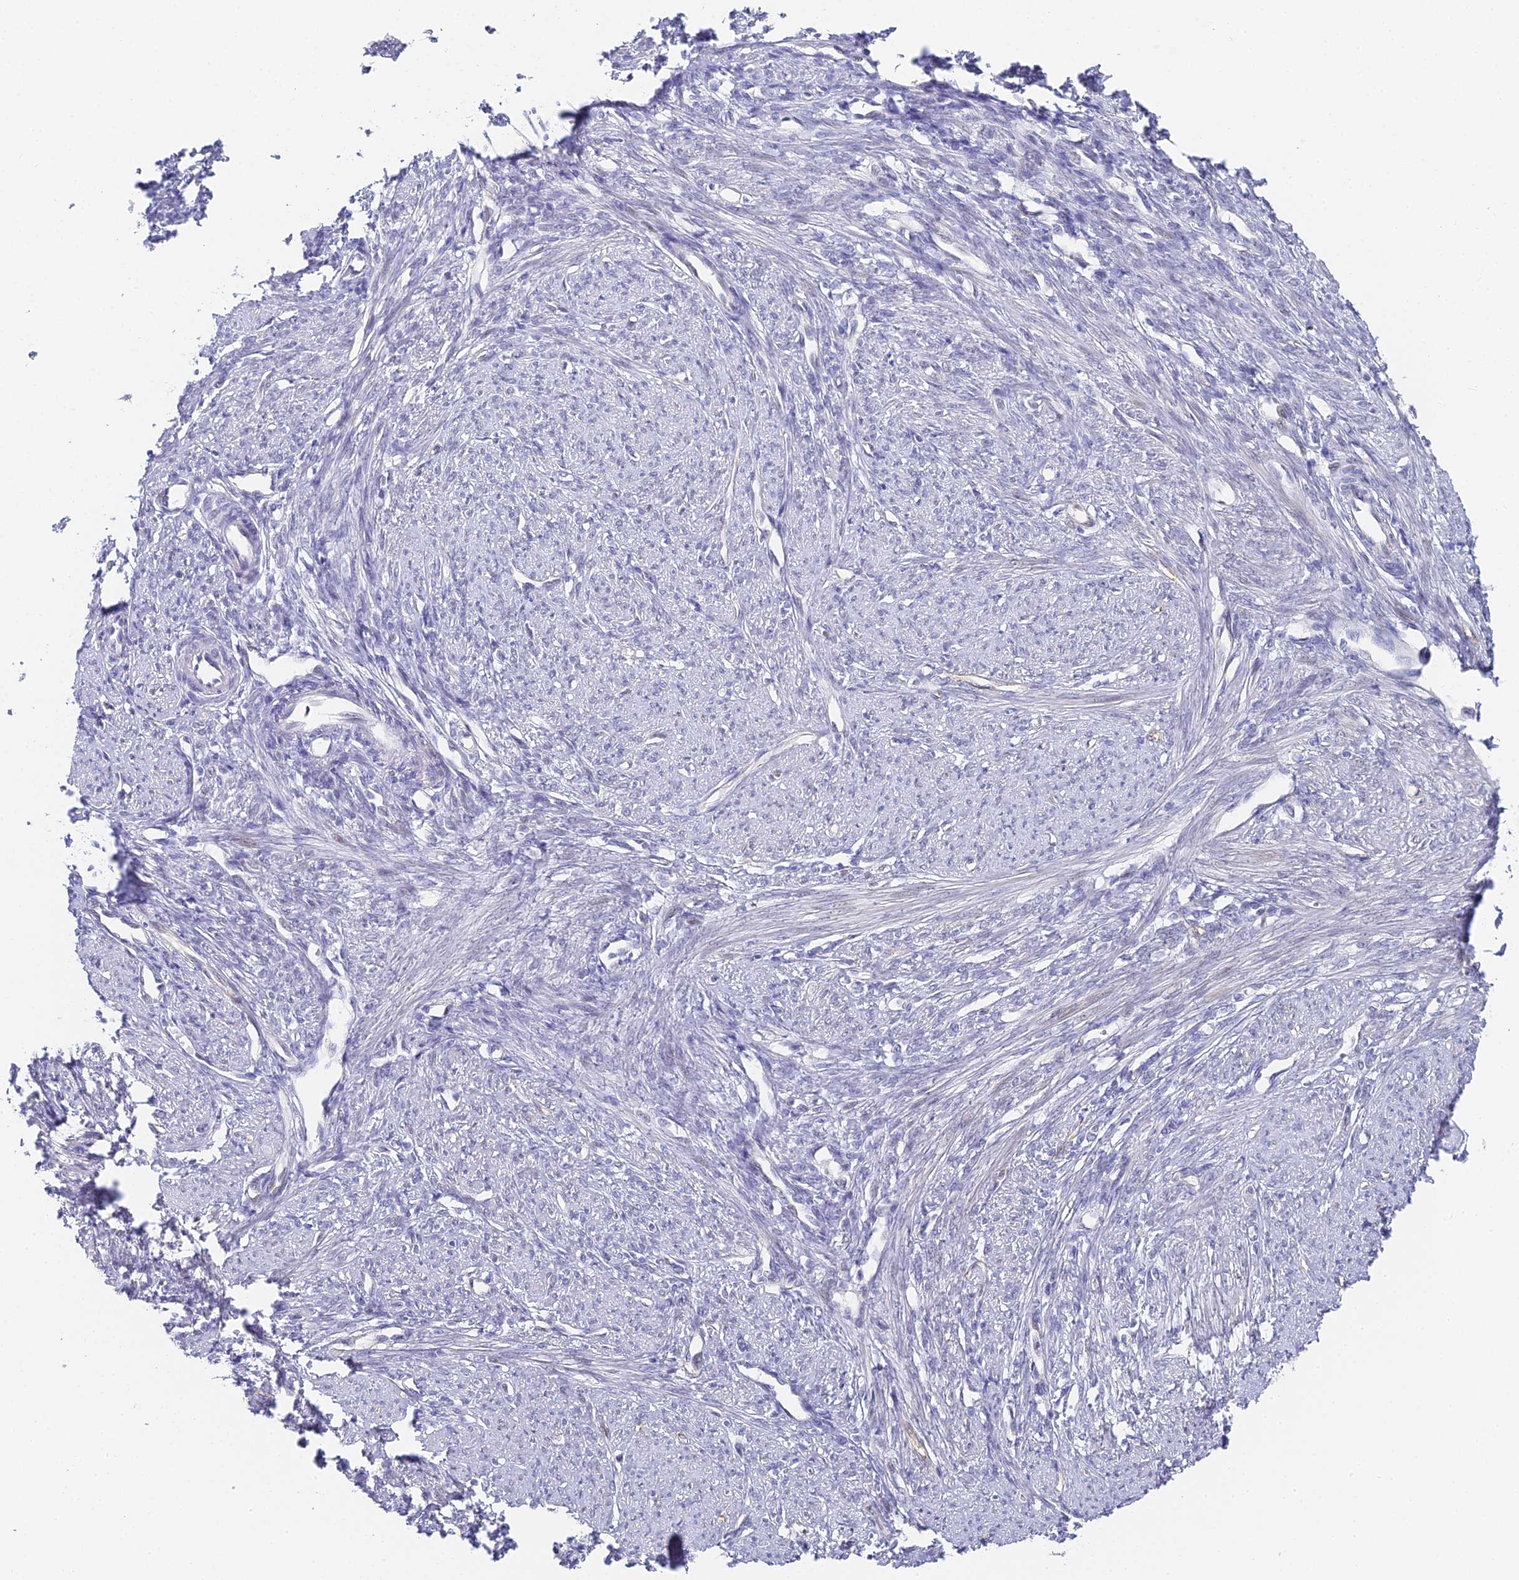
{"staining": {"intensity": "negative", "quantity": "none", "location": "none"}, "tissue": "smooth muscle", "cell_type": "Smooth muscle cells", "image_type": "normal", "snomed": [{"axis": "morphology", "description": "Normal tissue, NOS"}, {"axis": "topography", "description": "Smooth muscle"}, {"axis": "topography", "description": "Uterus"}], "caption": "Micrograph shows no significant protein staining in smooth muscle cells of benign smooth muscle. The staining was performed using DAB (3,3'-diaminobenzidine) to visualize the protein expression in brown, while the nuclei were stained in blue with hematoxylin (Magnification: 20x).", "gene": "GJA1", "patient": {"sex": "female", "age": 59}}